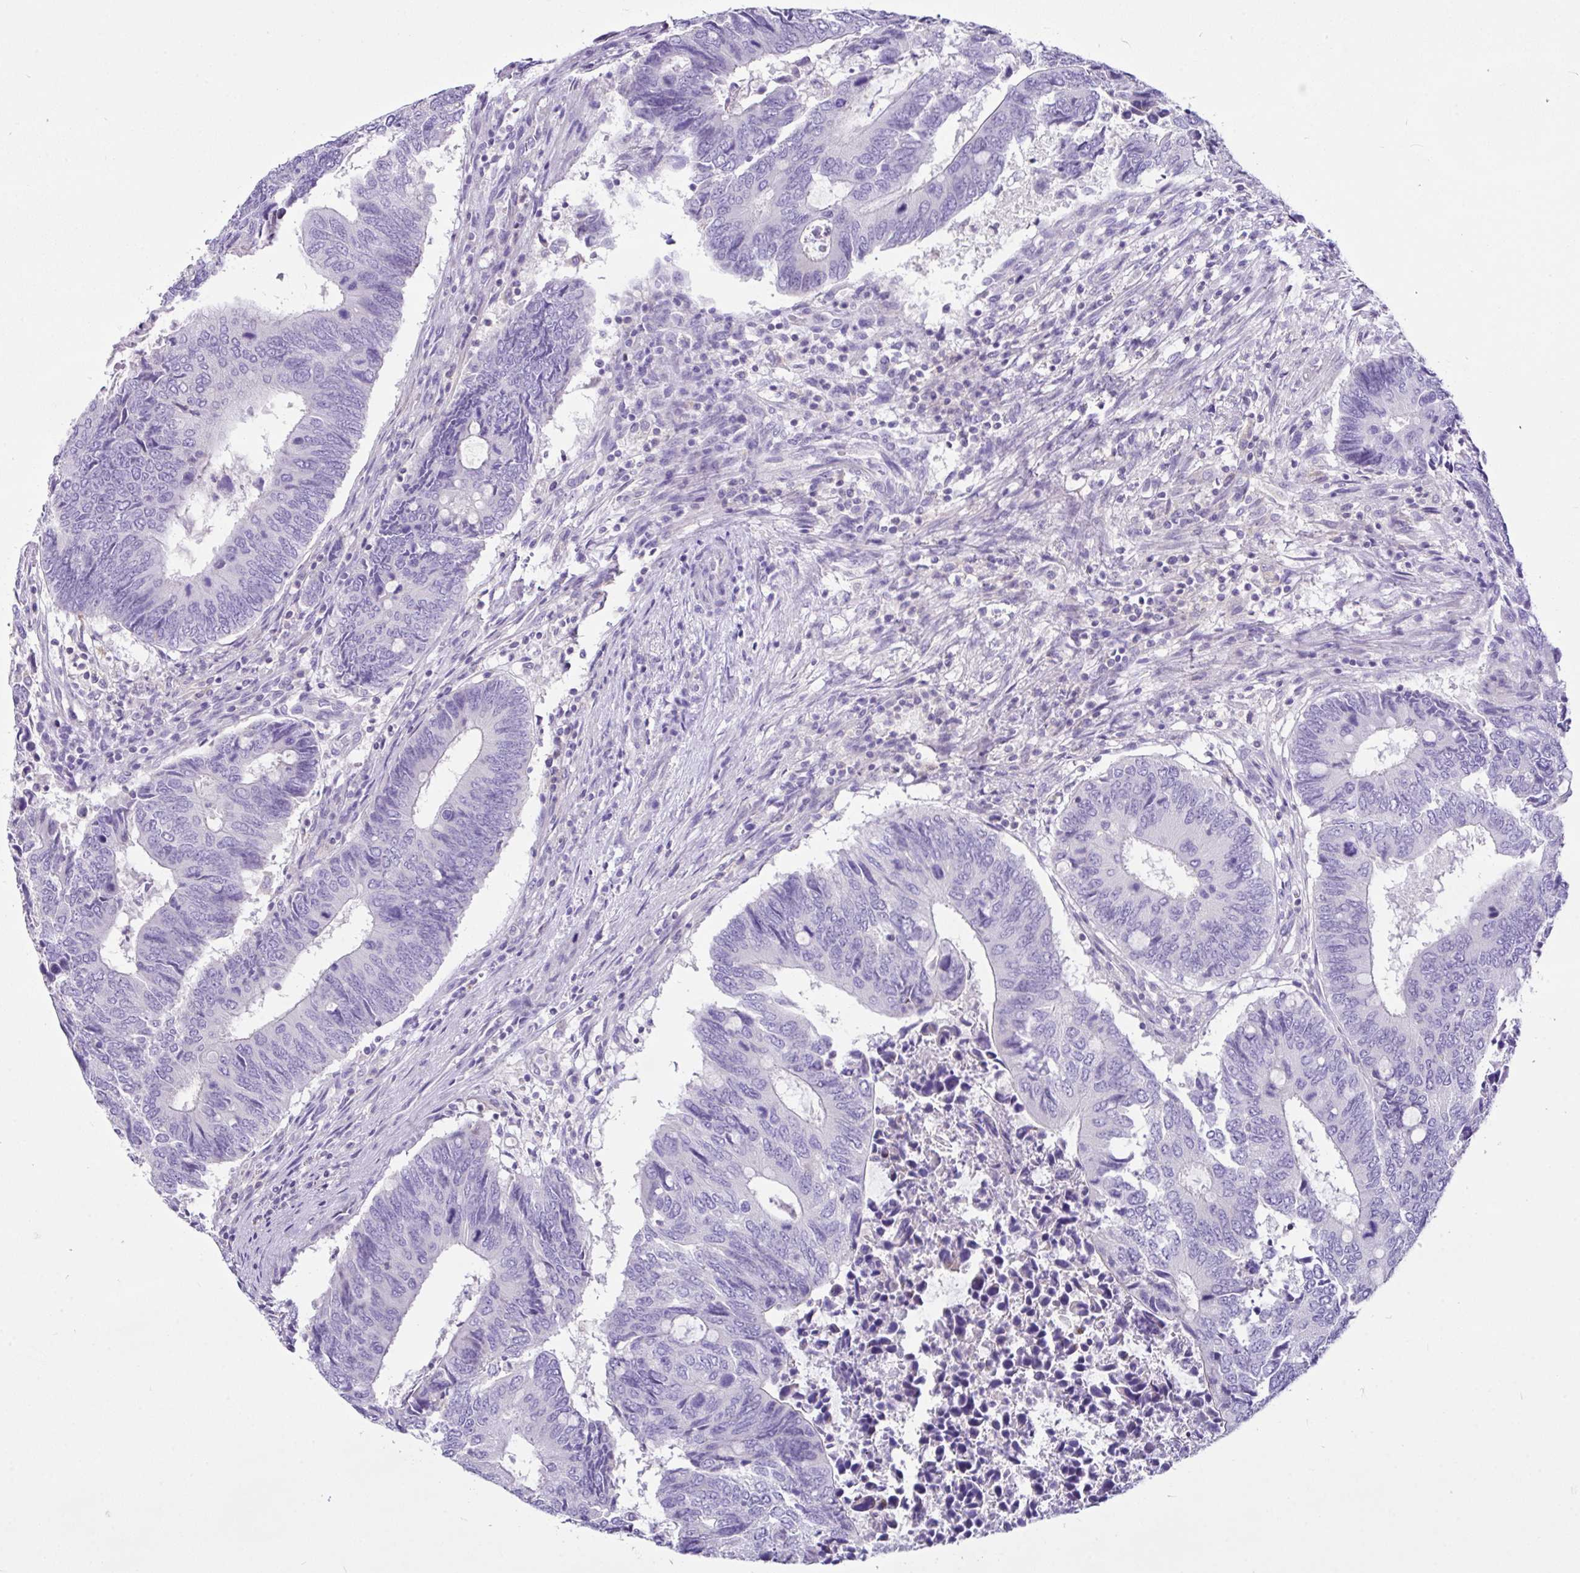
{"staining": {"intensity": "negative", "quantity": "none", "location": "none"}, "tissue": "colorectal cancer", "cell_type": "Tumor cells", "image_type": "cancer", "snomed": [{"axis": "morphology", "description": "Adenocarcinoma, NOS"}, {"axis": "topography", "description": "Colon"}], "caption": "Immunohistochemical staining of colorectal adenocarcinoma demonstrates no significant positivity in tumor cells.", "gene": "D2HGDH", "patient": {"sex": "male", "age": 87}}